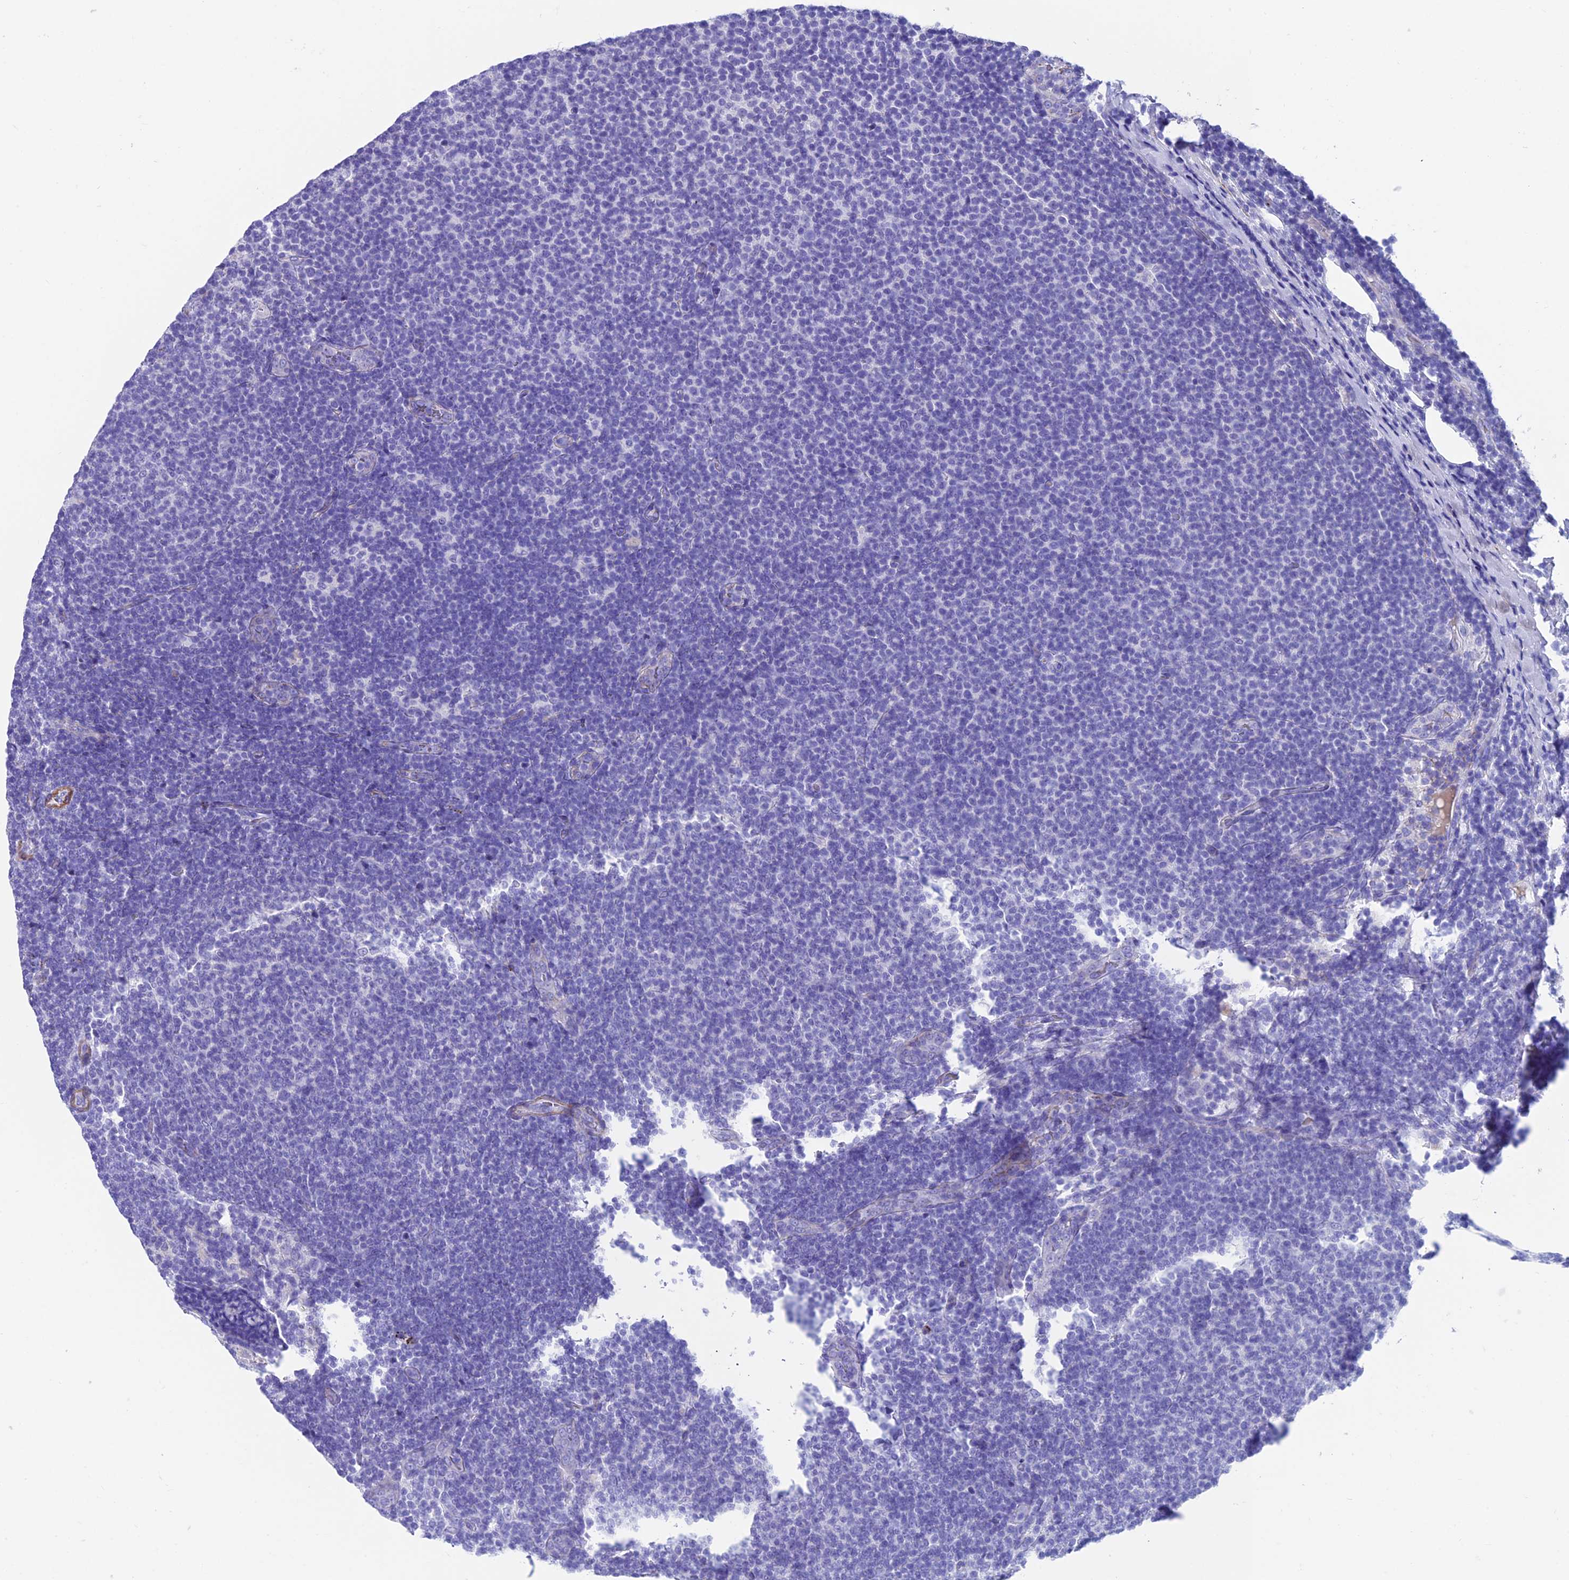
{"staining": {"intensity": "negative", "quantity": "none", "location": "none"}, "tissue": "lymphoma", "cell_type": "Tumor cells", "image_type": "cancer", "snomed": [{"axis": "morphology", "description": "Malignant lymphoma, non-Hodgkin's type, Low grade"}, {"axis": "topography", "description": "Lymph node"}], "caption": "IHC of malignant lymphoma, non-Hodgkin's type (low-grade) exhibits no staining in tumor cells. (Immunohistochemistry, brightfield microscopy, high magnification).", "gene": "GNG11", "patient": {"sex": "male", "age": 66}}